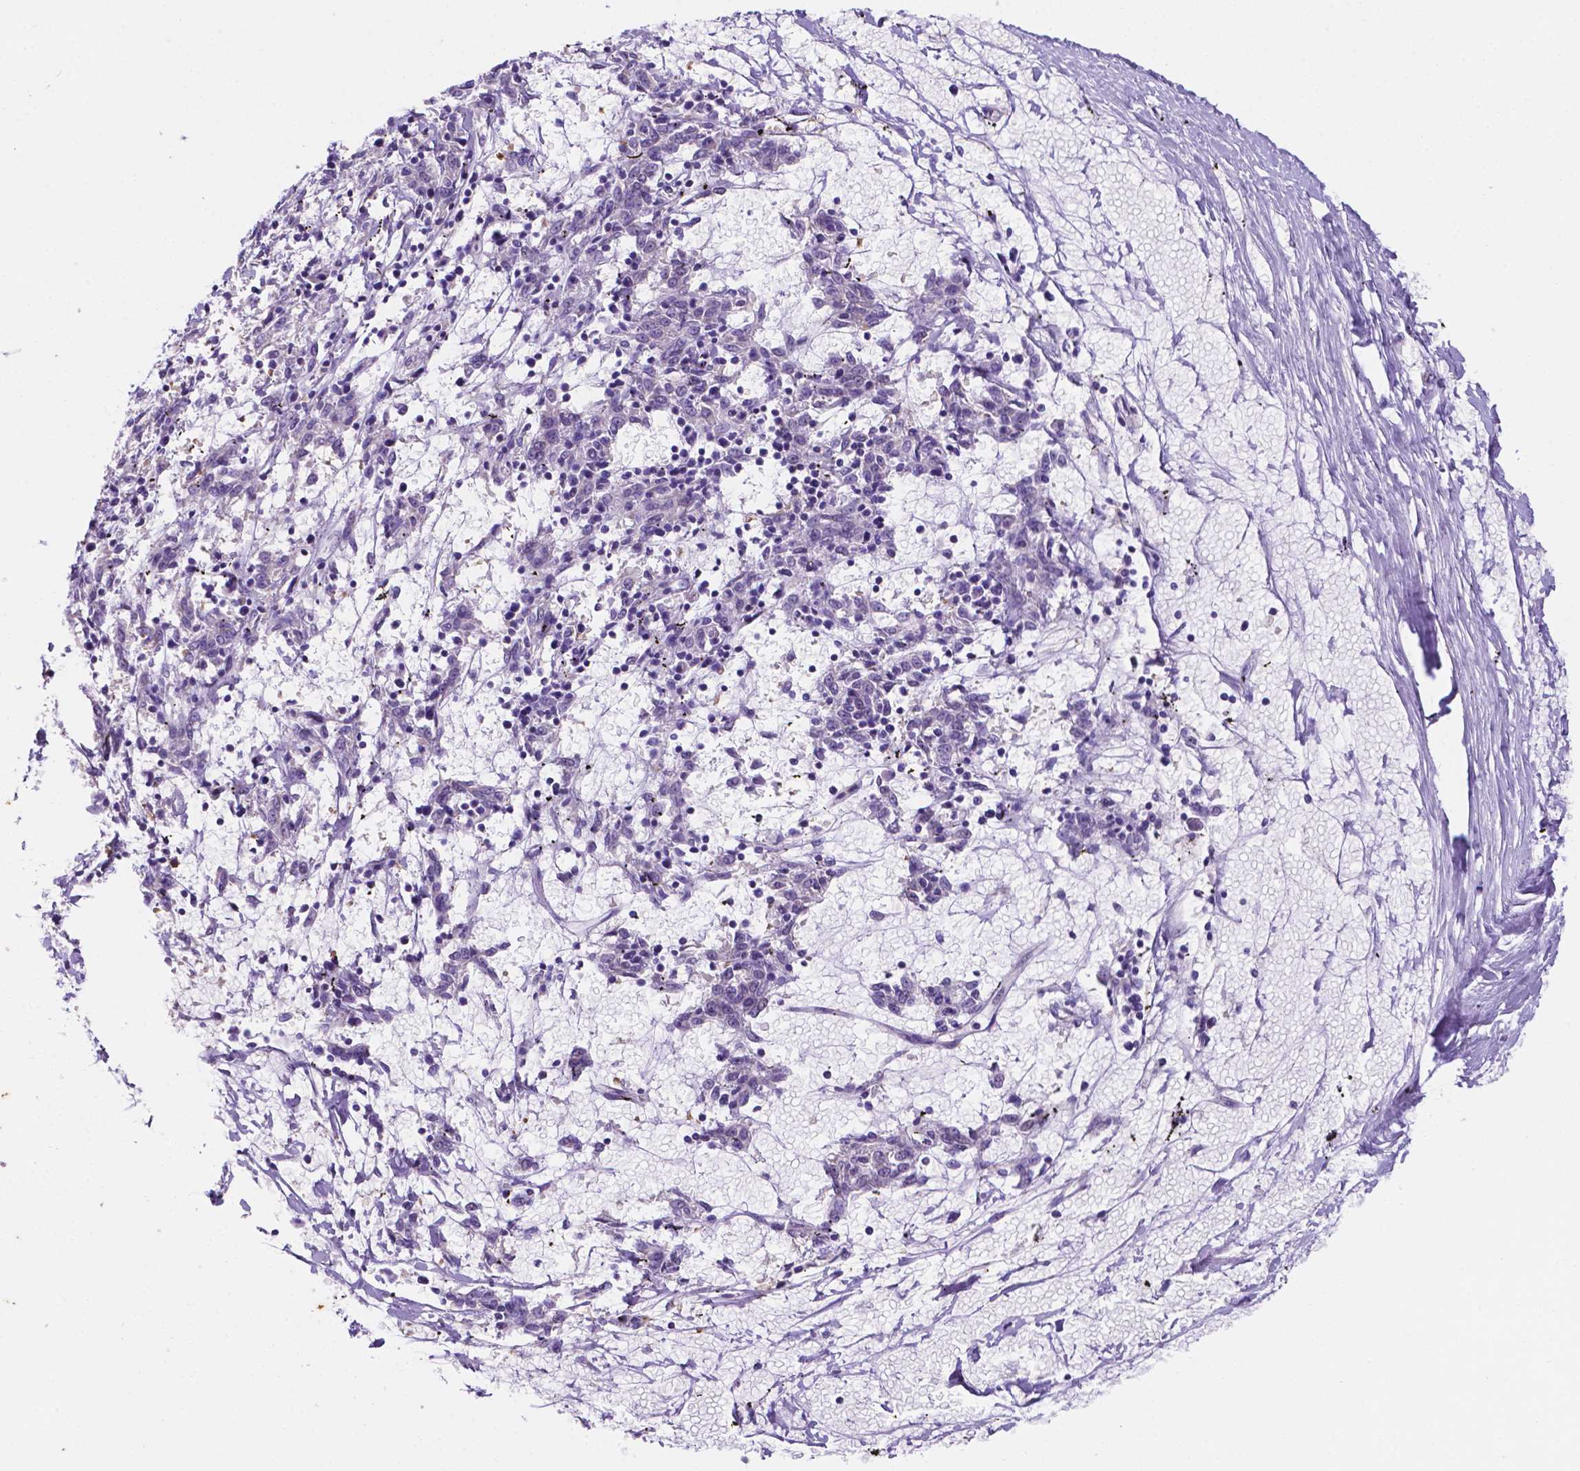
{"staining": {"intensity": "moderate", "quantity": "<25%", "location": "nuclear"}, "tissue": "melanoma", "cell_type": "Tumor cells", "image_type": "cancer", "snomed": [{"axis": "morphology", "description": "Malignant melanoma, NOS"}, {"axis": "topography", "description": "Skin"}], "caption": "High-magnification brightfield microscopy of melanoma stained with DAB (brown) and counterstained with hematoxylin (blue). tumor cells exhibit moderate nuclear positivity is identified in approximately<25% of cells.", "gene": "TM4SF20", "patient": {"sex": "female", "age": 72}}